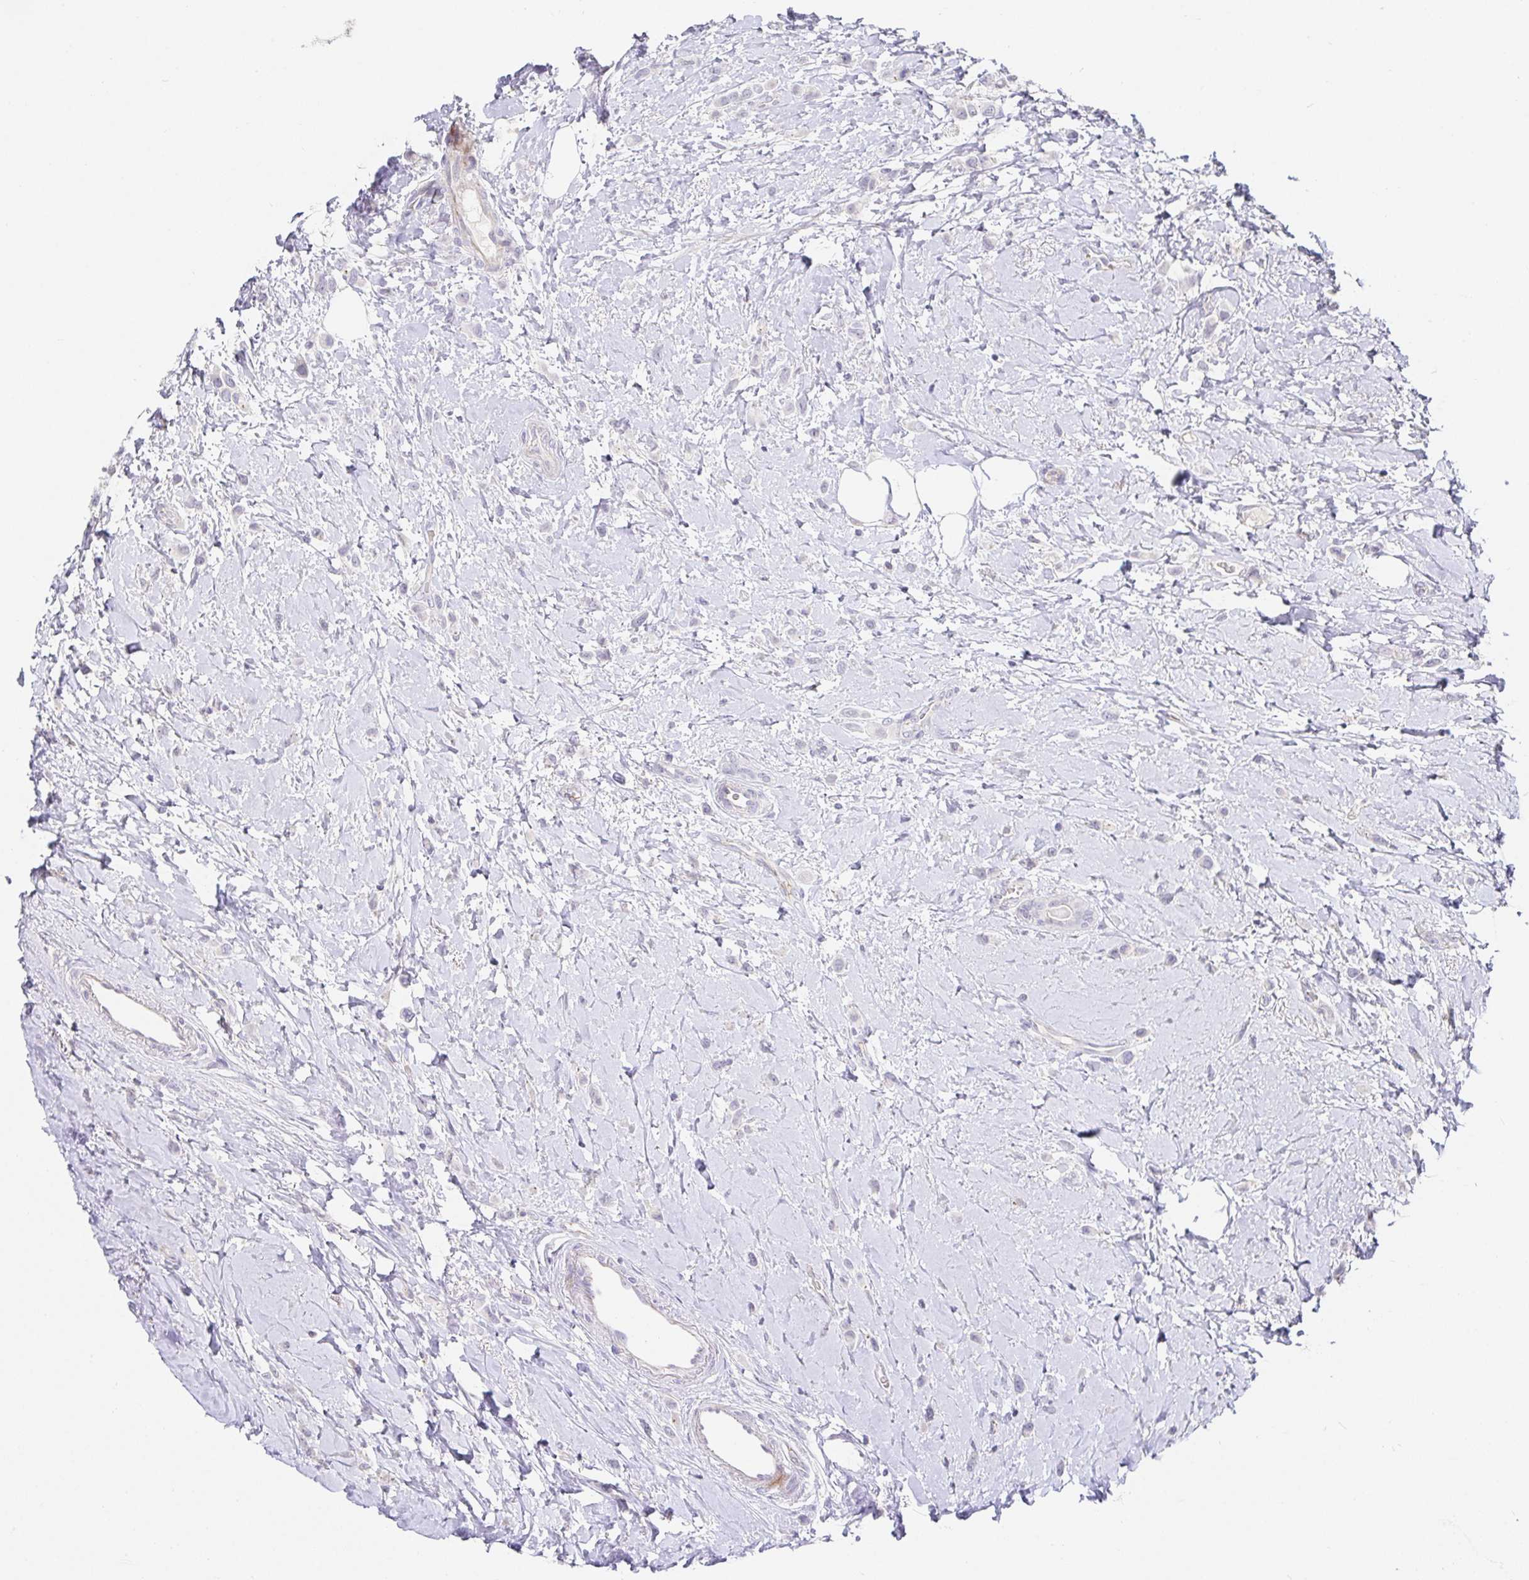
{"staining": {"intensity": "negative", "quantity": "none", "location": "none"}, "tissue": "breast cancer", "cell_type": "Tumor cells", "image_type": "cancer", "snomed": [{"axis": "morphology", "description": "Lobular carcinoma"}, {"axis": "topography", "description": "Breast"}], "caption": "A photomicrograph of breast cancer stained for a protein shows no brown staining in tumor cells.", "gene": "PDX1", "patient": {"sex": "female", "age": 66}}